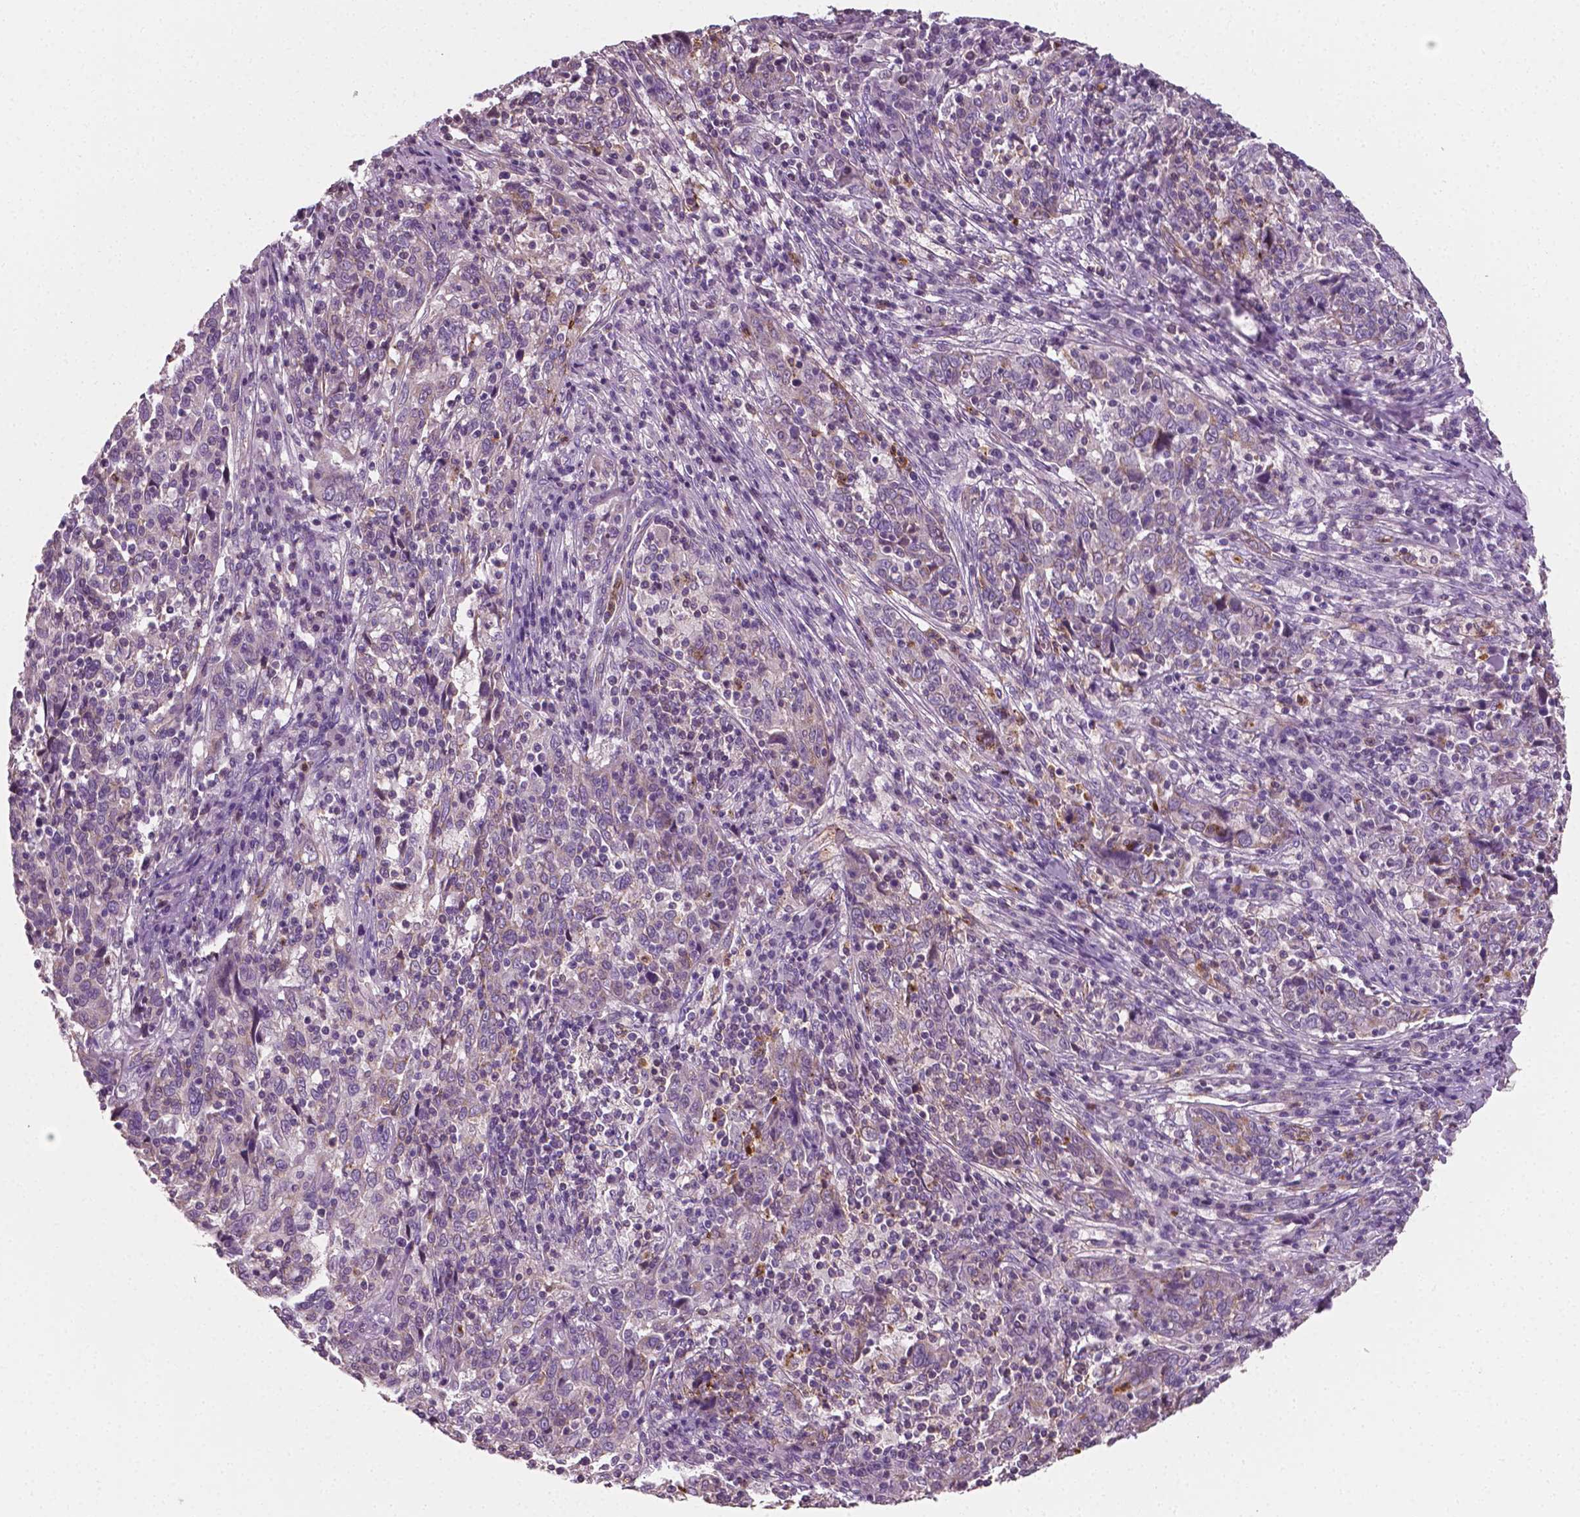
{"staining": {"intensity": "negative", "quantity": "none", "location": "none"}, "tissue": "cervical cancer", "cell_type": "Tumor cells", "image_type": "cancer", "snomed": [{"axis": "morphology", "description": "Squamous cell carcinoma, NOS"}, {"axis": "topography", "description": "Cervix"}], "caption": "Tumor cells are negative for protein expression in human cervical cancer. The staining is performed using DAB (3,3'-diaminobenzidine) brown chromogen with nuclei counter-stained in using hematoxylin.", "gene": "PTX3", "patient": {"sex": "female", "age": 46}}